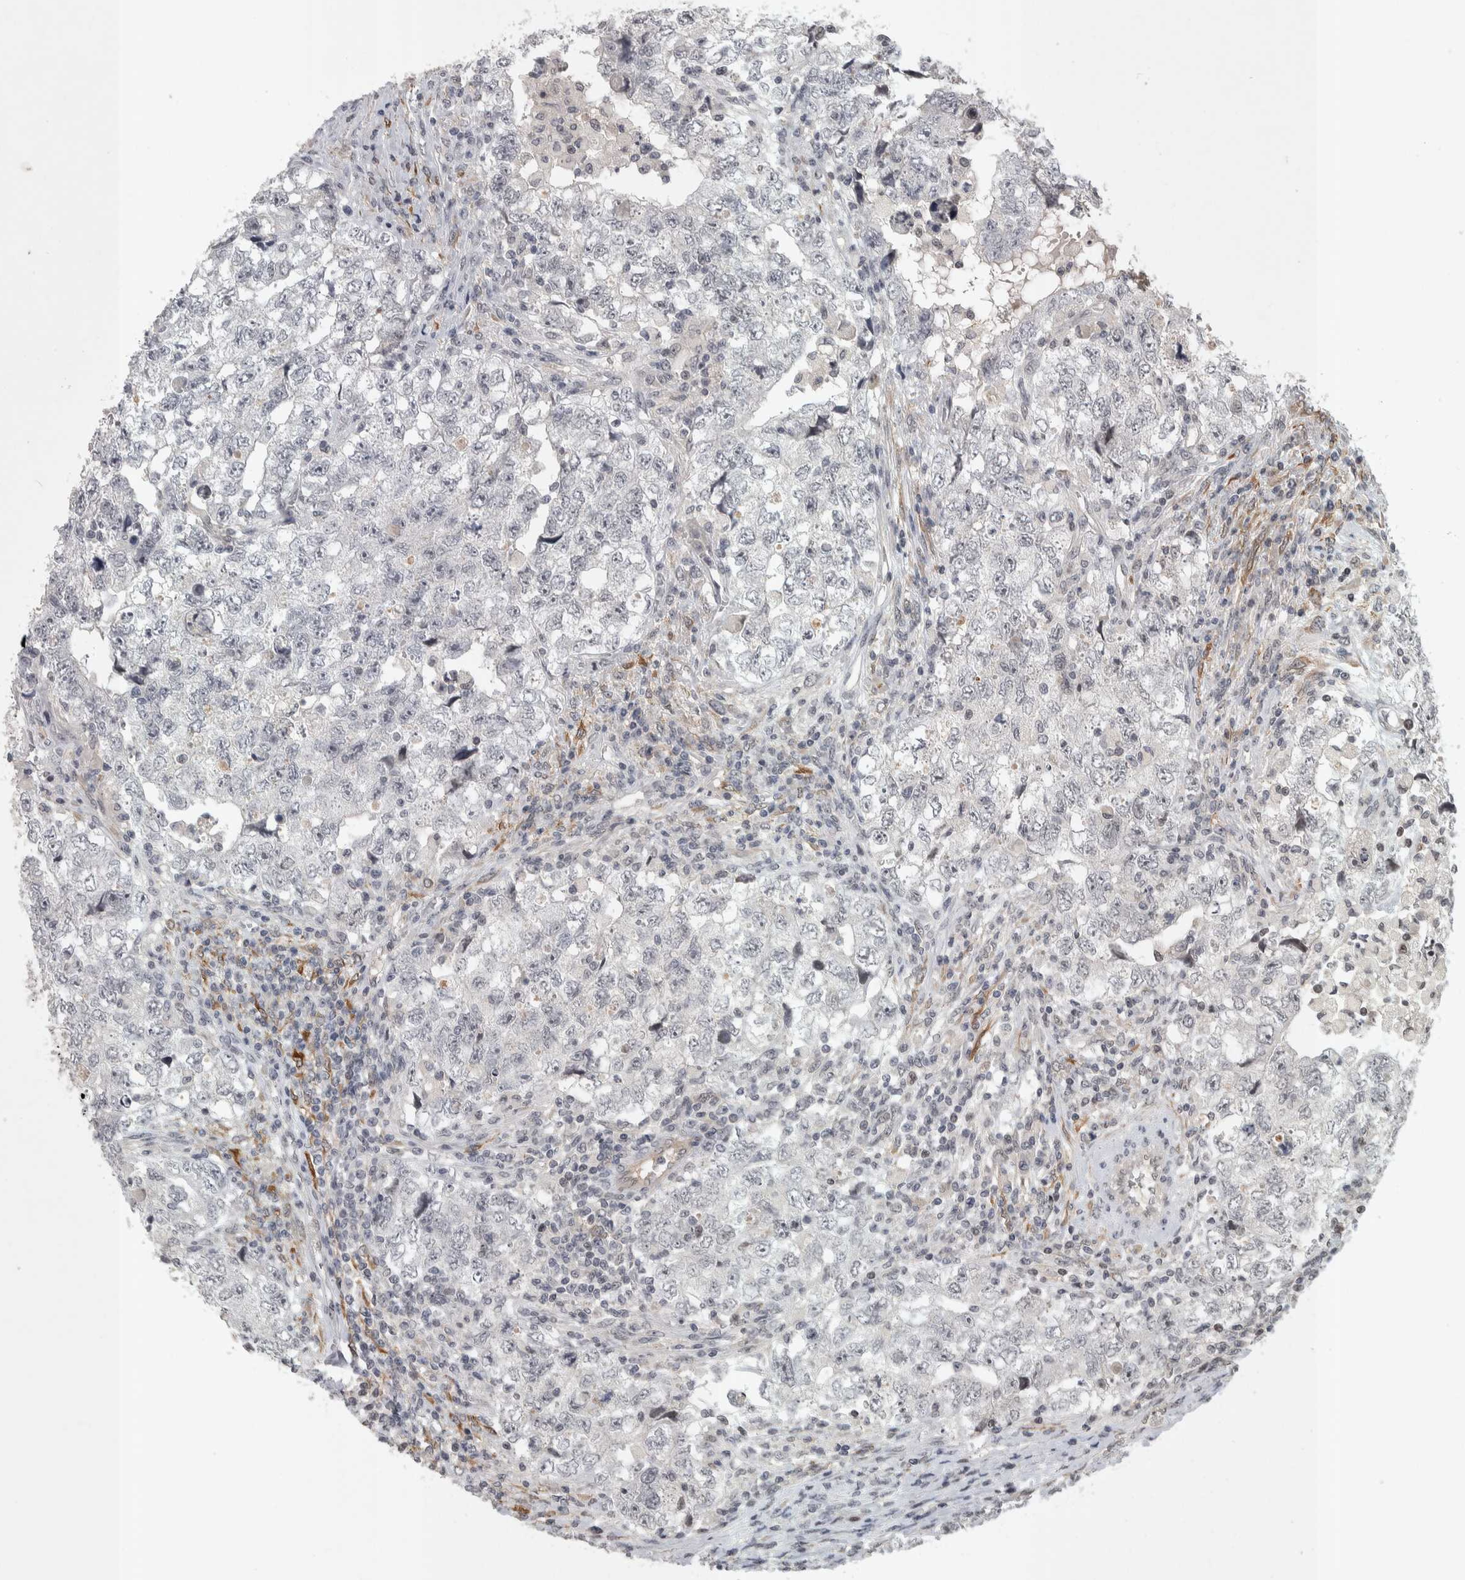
{"staining": {"intensity": "negative", "quantity": "none", "location": "none"}, "tissue": "testis cancer", "cell_type": "Tumor cells", "image_type": "cancer", "snomed": [{"axis": "morphology", "description": "Carcinoma, Embryonal, NOS"}, {"axis": "topography", "description": "Testis"}], "caption": "IHC of testis cancer (embryonal carcinoma) displays no expression in tumor cells. The staining was performed using DAB (3,3'-diaminobenzidine) to visualize the protein expression in brown, while the nuclei were stained in blue with hematoxylin (Magnification: 20x).", "gene": "ZSCAN21", "patient": {"sex": "male", "age": 36}}